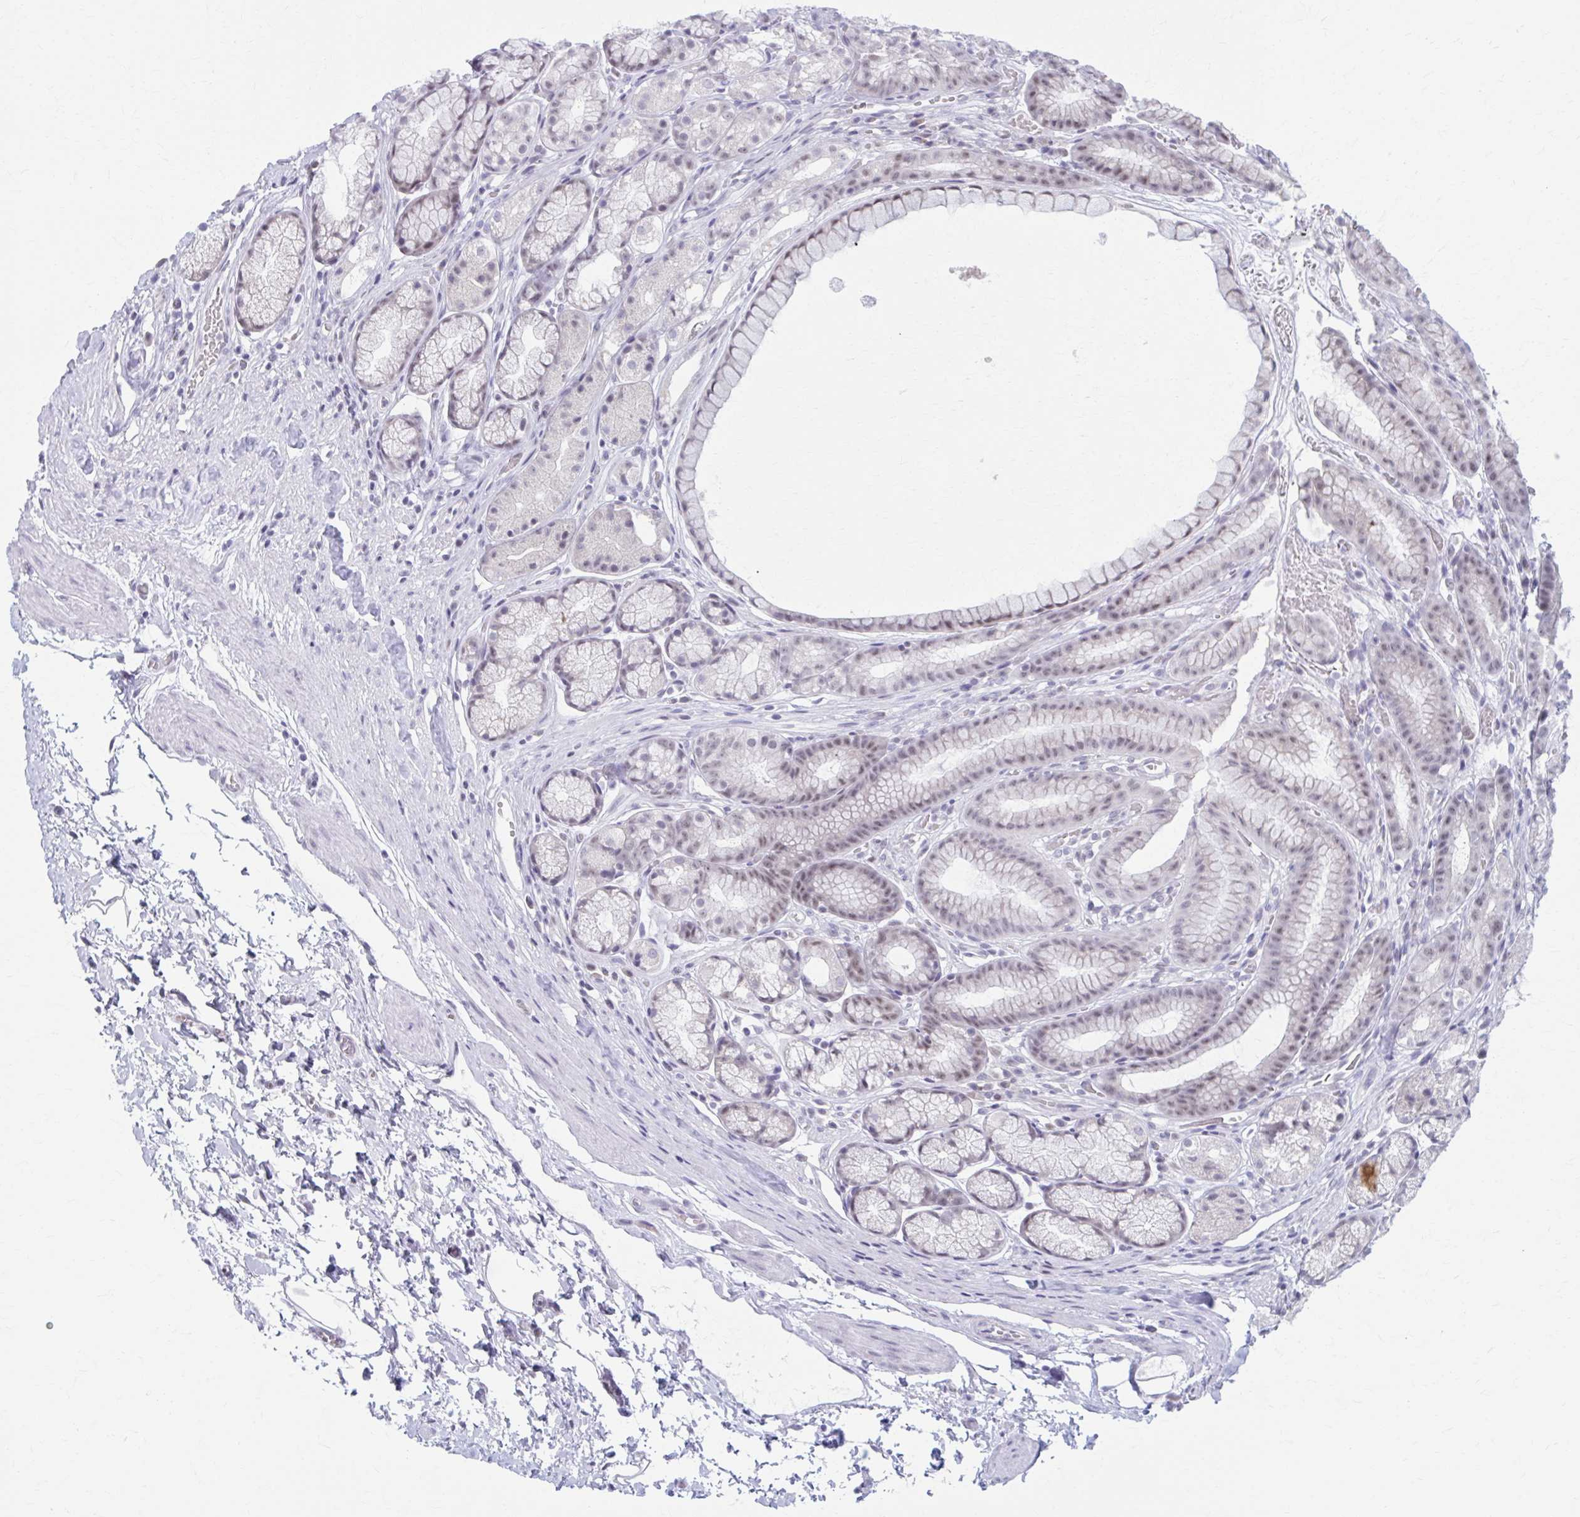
{"staining": {"intensity": "weak", "quantity": "25%-75%", "location": "nuclear"}, "tissue": "stomach", "cell_type": "Glandular cells", "image_type": "normal", "snomed": [{"axis": "morphology", "description": "Normal tissue, NOS"}, {"axis": "topography", "description": "Smooth muscle"}, {"axis": "topography", "description": "Stomach"}], "caption": "A low amount of weak nuclear expression is seen in about 25%-75% of glandular cells in normal stomach. (IHC, brightfield microscopy, high magnification).", "gene": "CCDC105", "patient": {"sex": "male", "age": 70}}